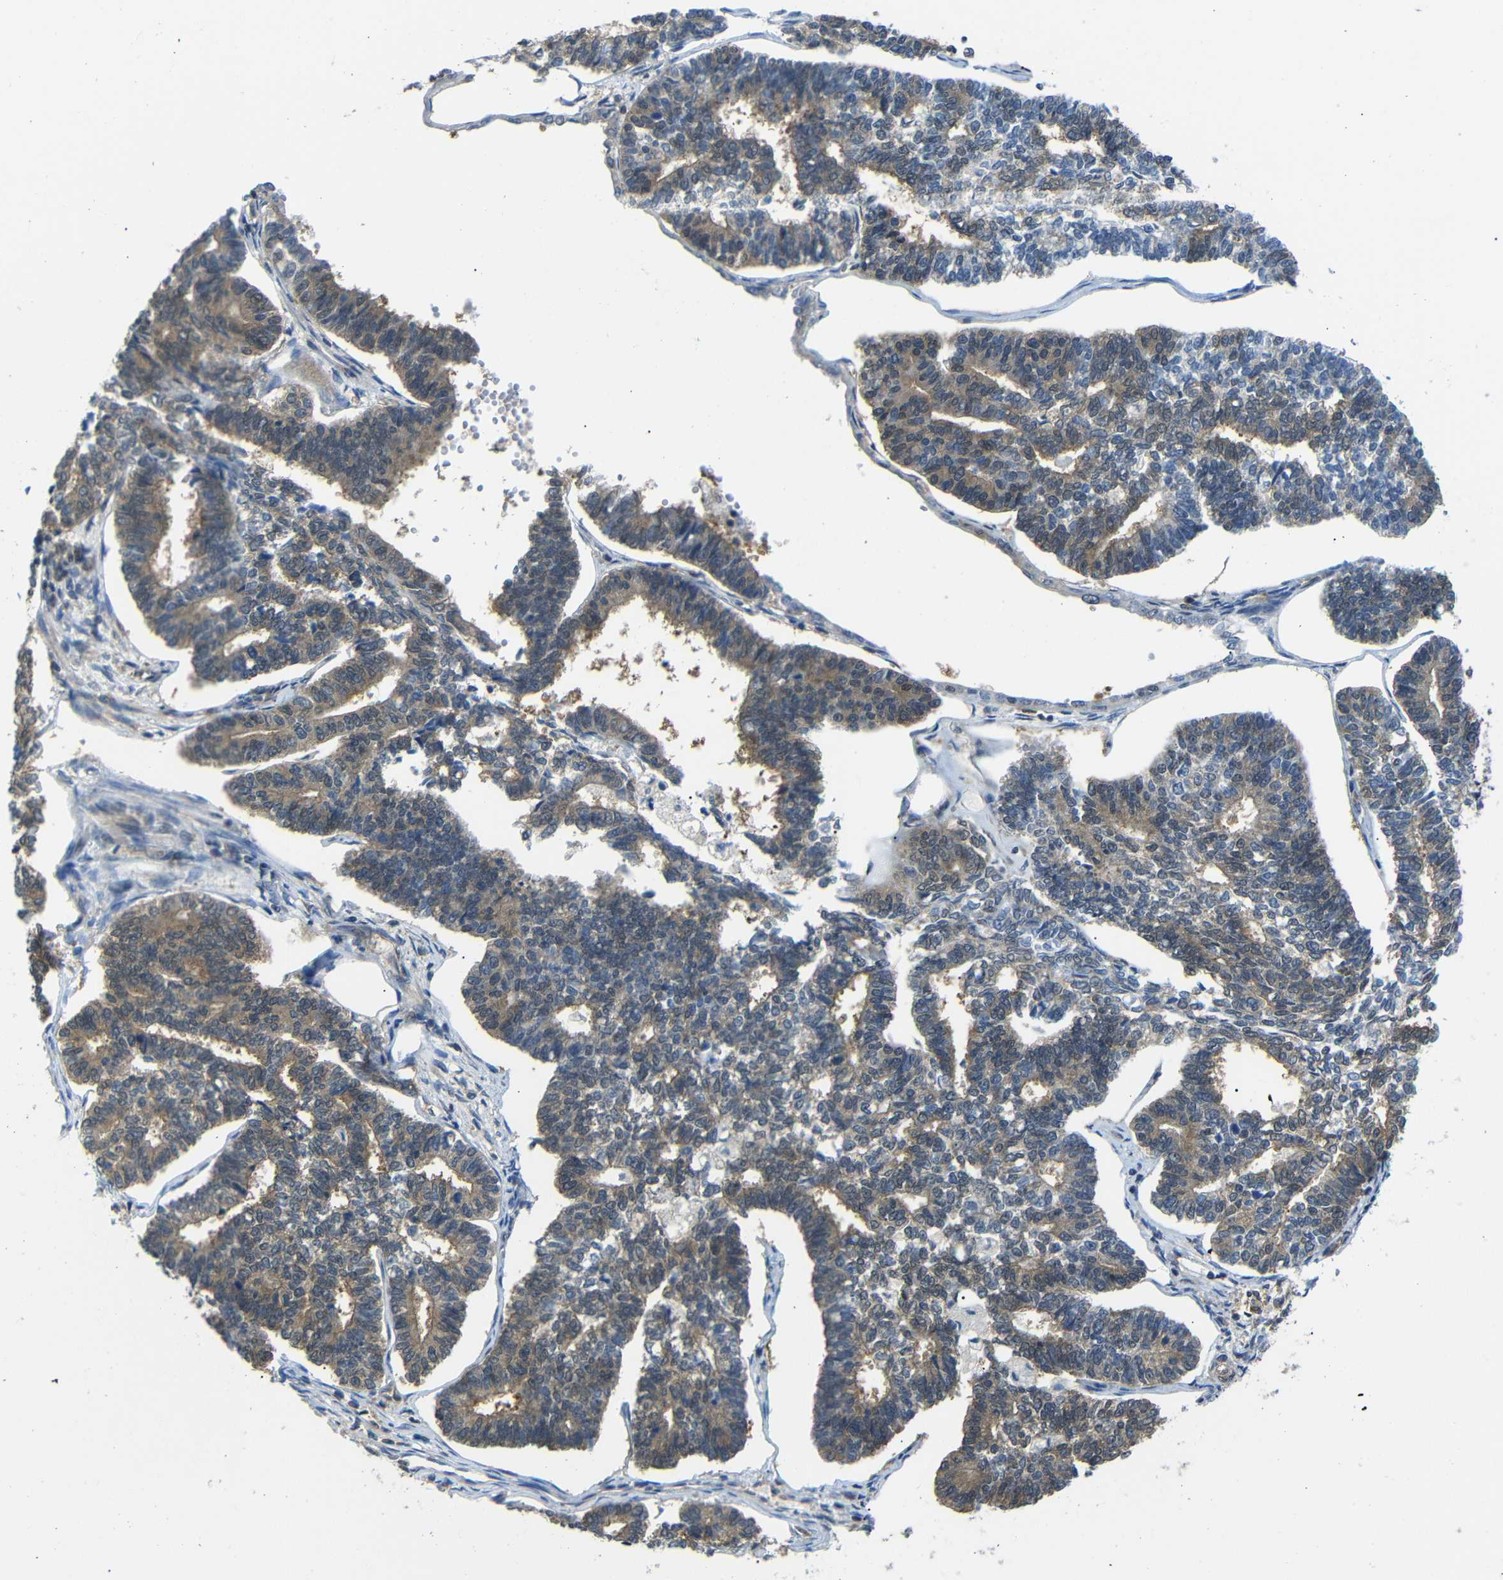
{"staining": {"intensity": "moderate", "quantity": ">75%", "location": "cytoplasmic/membranous"}, "tissue": "endometrial cancer", "cell_type": "Tumor cells", "image_type": "cancer", "snomed": [{"axis": "morphology", "description": "Adenocarcinoma, NOS"}, {"axis": "topography", "description": "Endometrium"}], "caption": "This is a micrograph of immunohistochemistry staining of endometrial adenocarcinoma, which shows moderate staining in the cytoplasmic/membranous of tumor cells.", "gene": "UBXN1", "patient": {"sex": "female", "age": 70}}